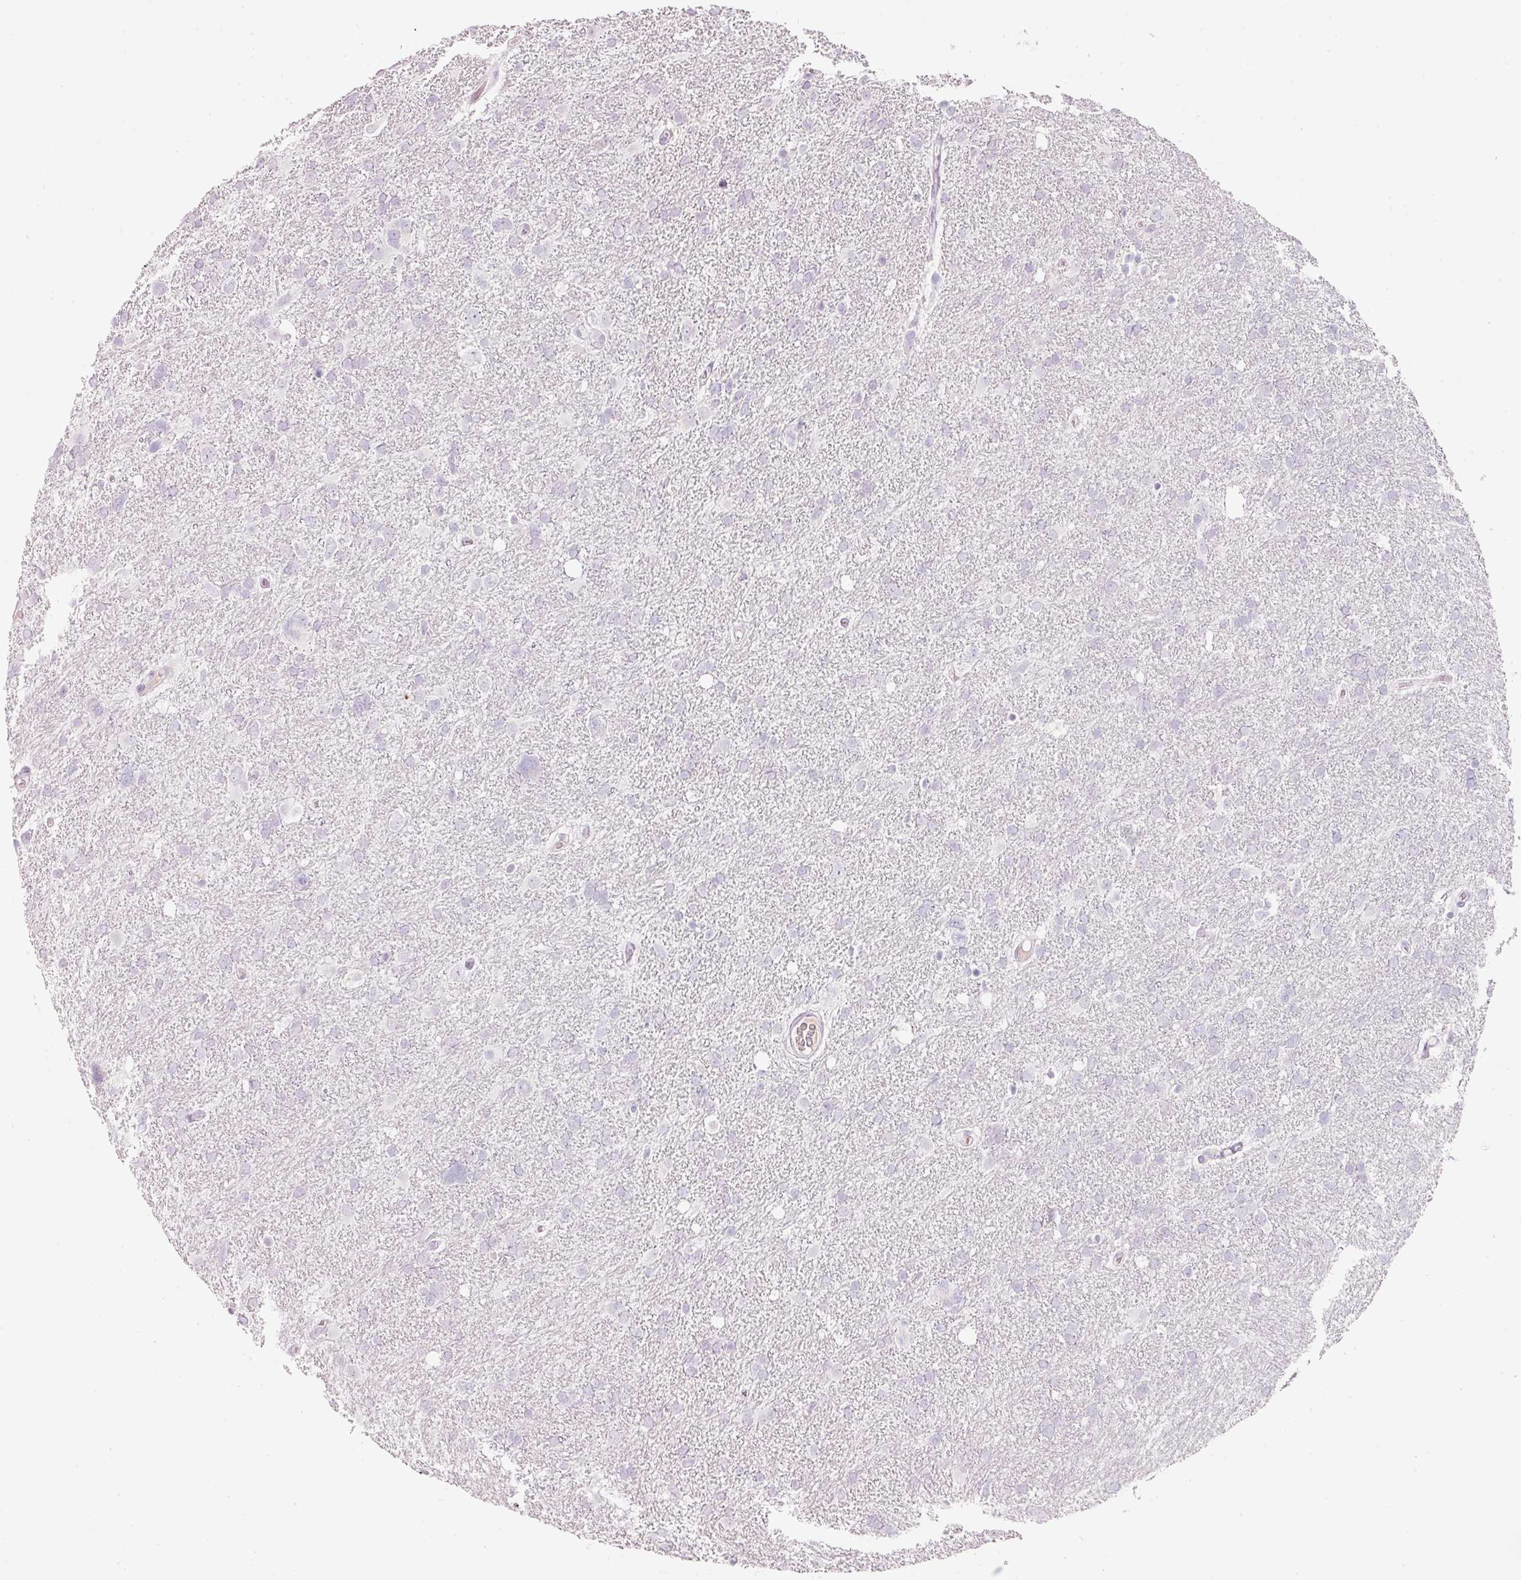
{"staining": {"intensity": "negative", "quantity": "none", "location": "none"}, "tissue": "glioma", "cell_type": "Tumor cells", "image_type": "cancer", "snomed": [{"axis": "morphology", "description": "Glioma, malignant, High grade"}, {"axis": "topography", "description": "Brain"}], "caption": "There is no significant positivity in tumor cells of glioma.", "gene": "ENSG00000206549", "patient": {"sex": "male", "age": 61}}